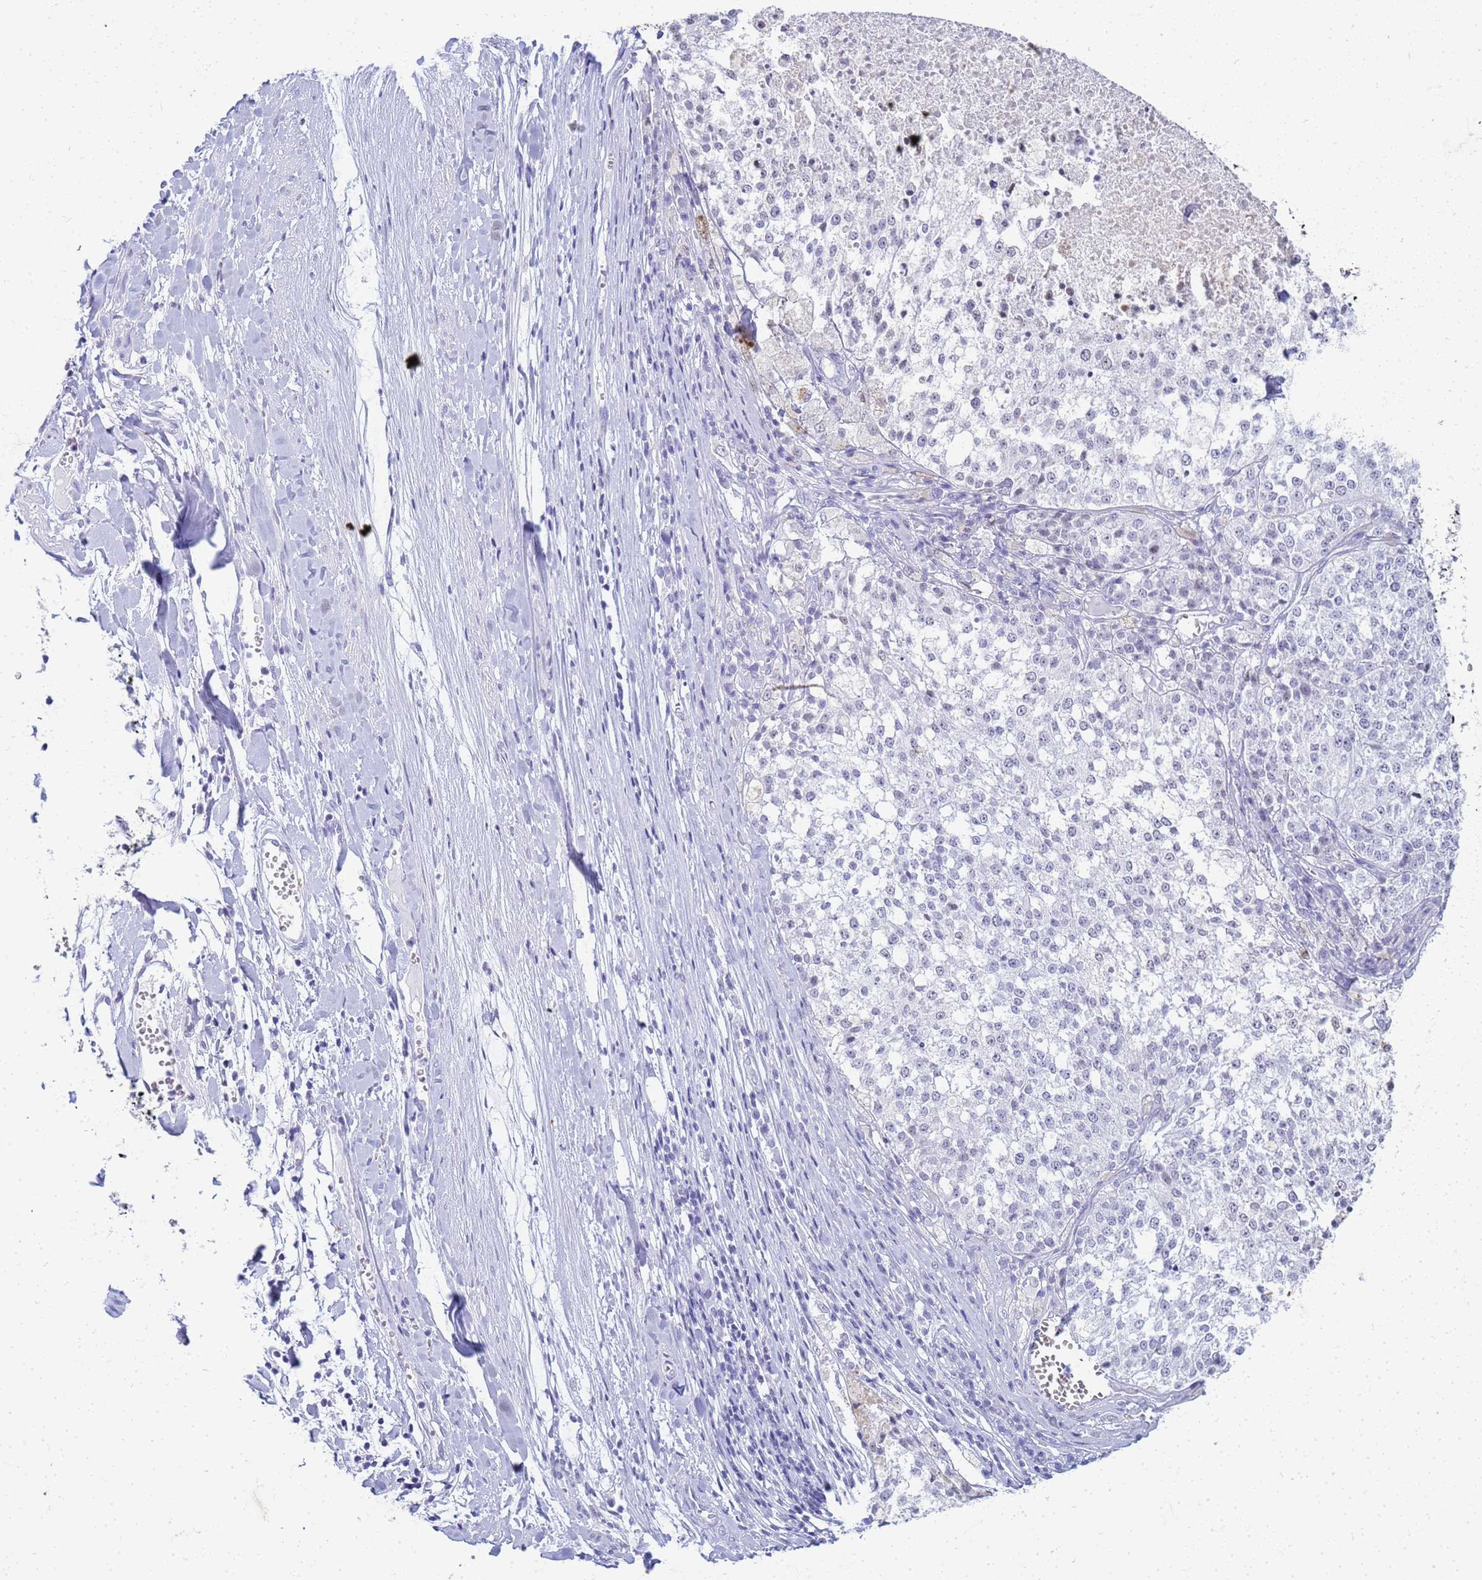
{"staining": {"intensity": "negative", "quantity": "none", "location": "none"}, "tissue": "melanoma", "cell_type": "Tumor cells", "image_type": "cancer", "snomed": [{"axis": "morphology", "description": "Malignant melanoma, NOS"}, {"axis": "topography", "description": "Skin"}], "caption": "Immunohistochemistry (IHC) image of neoplastic tissue: malignant melanoma stained with DAB reveals no significant protein staining in tumor cells.", "gene": "SLC7A9", "patient": {"sex": "female", "age": 64}}